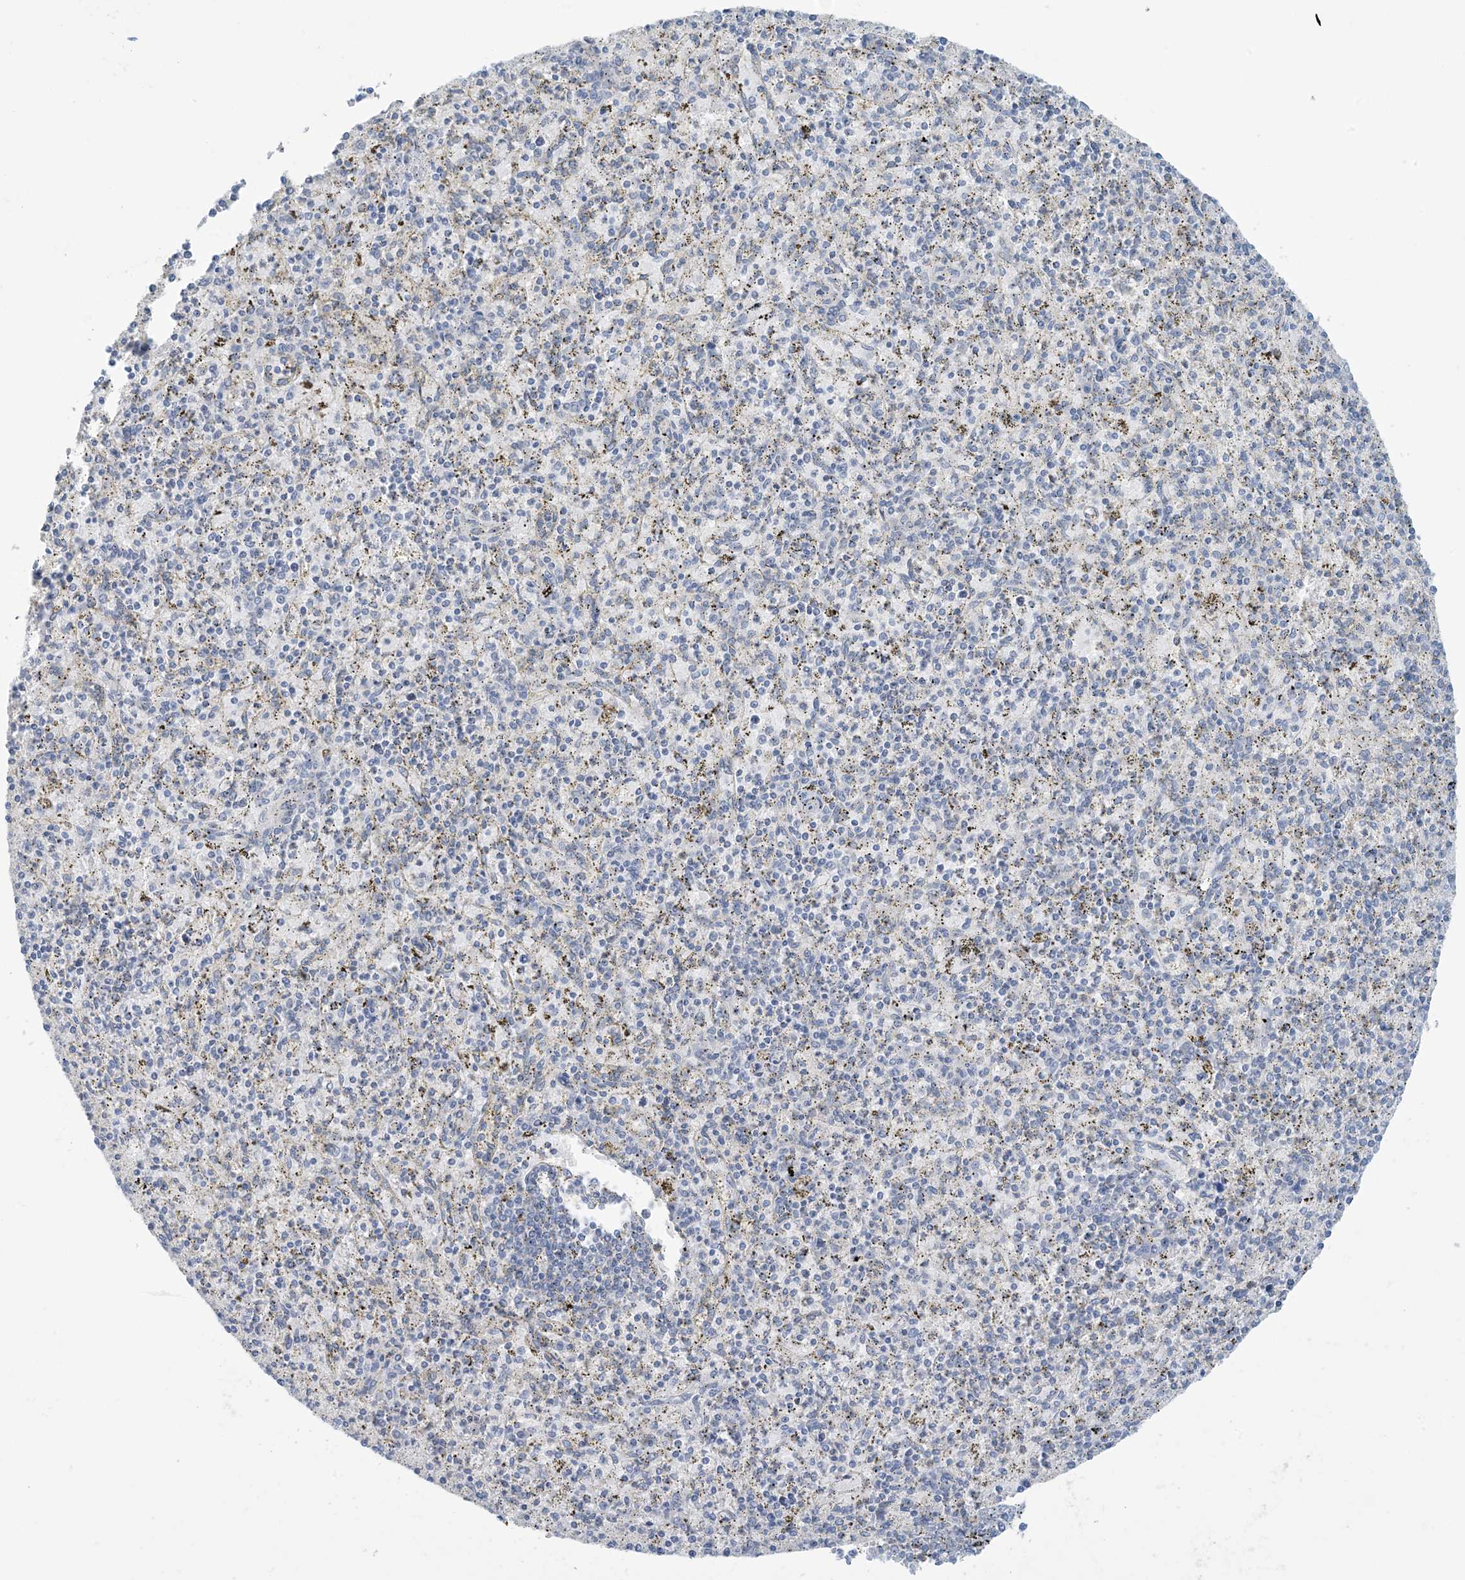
{"staining": {"intensity": "negative", "quantity": "none", "location": "none"}, "tissue": "spleen", "cell_type": "Cells in red pulp", "image_type": "normal", "snomed": [{"axis": "morphology", "description": "Normal tissue, NOS"}, {"axis": "topography", "description": "Spleen"}], "caption": "Immunohistochemistry (IHC) of benign spleen exhibits no expression in cells in red pulp.", "gene": "MRPS18A", "patient": {"sex": "male", "age": 72}}